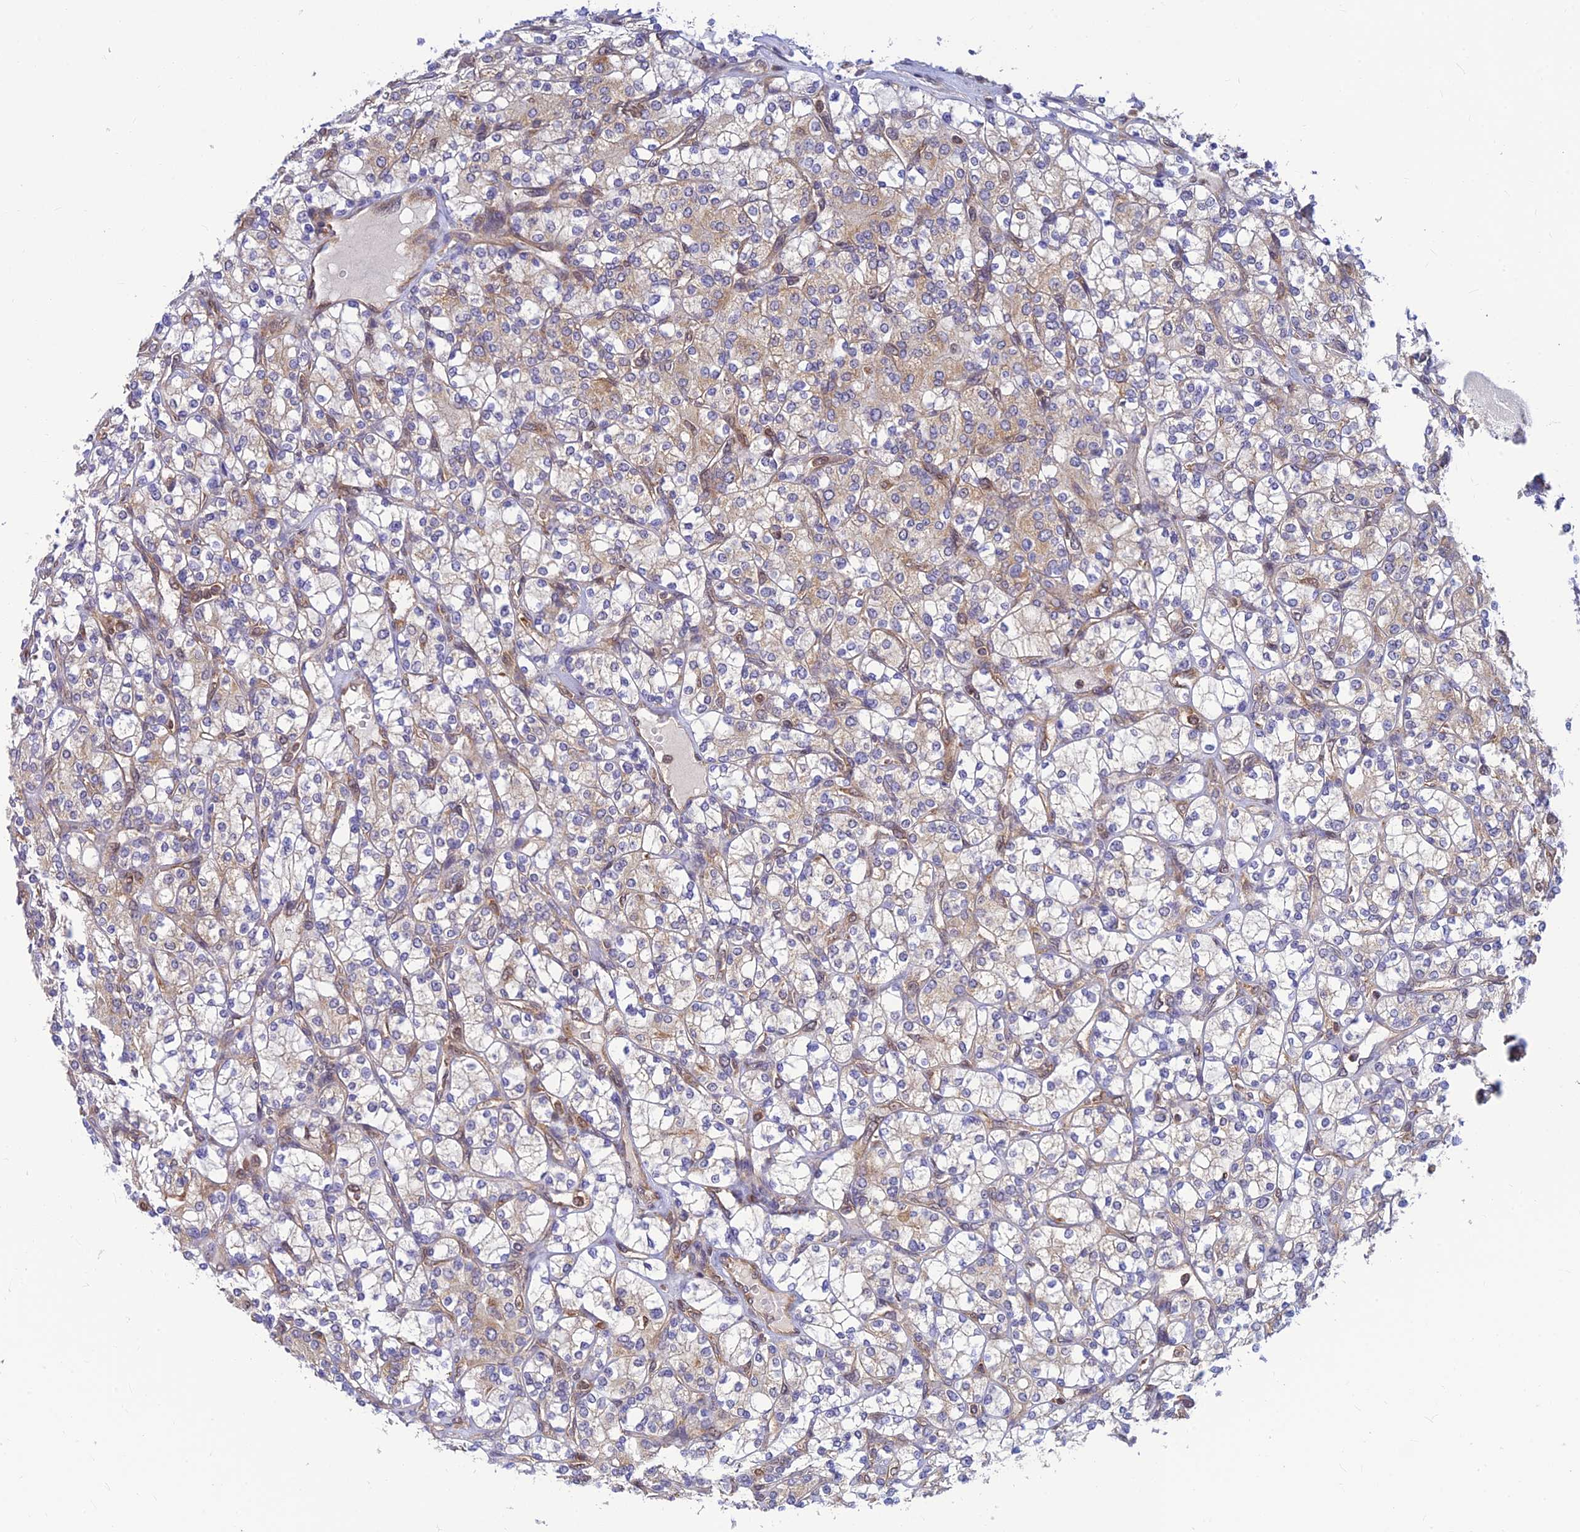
{"staining": {"intensity": "weak", "quantity": "<25%", "location": "cytoplasmic/membranous"}, "tissue": "renal cancer", "cell_type": "Tumor cells", "image_type": "cancer", "snomed": [{"axis": "morphology", "description": "Adenocarcinoma, NOS"}, {"axis": "topography", "description": "Kidney"}], "caption": "This is an immunohistochemistry image of renal cancer. There is no staining in tumor cells.", "gene": "LYSMD2", "patient": {"sex": "male", "age": 77}}